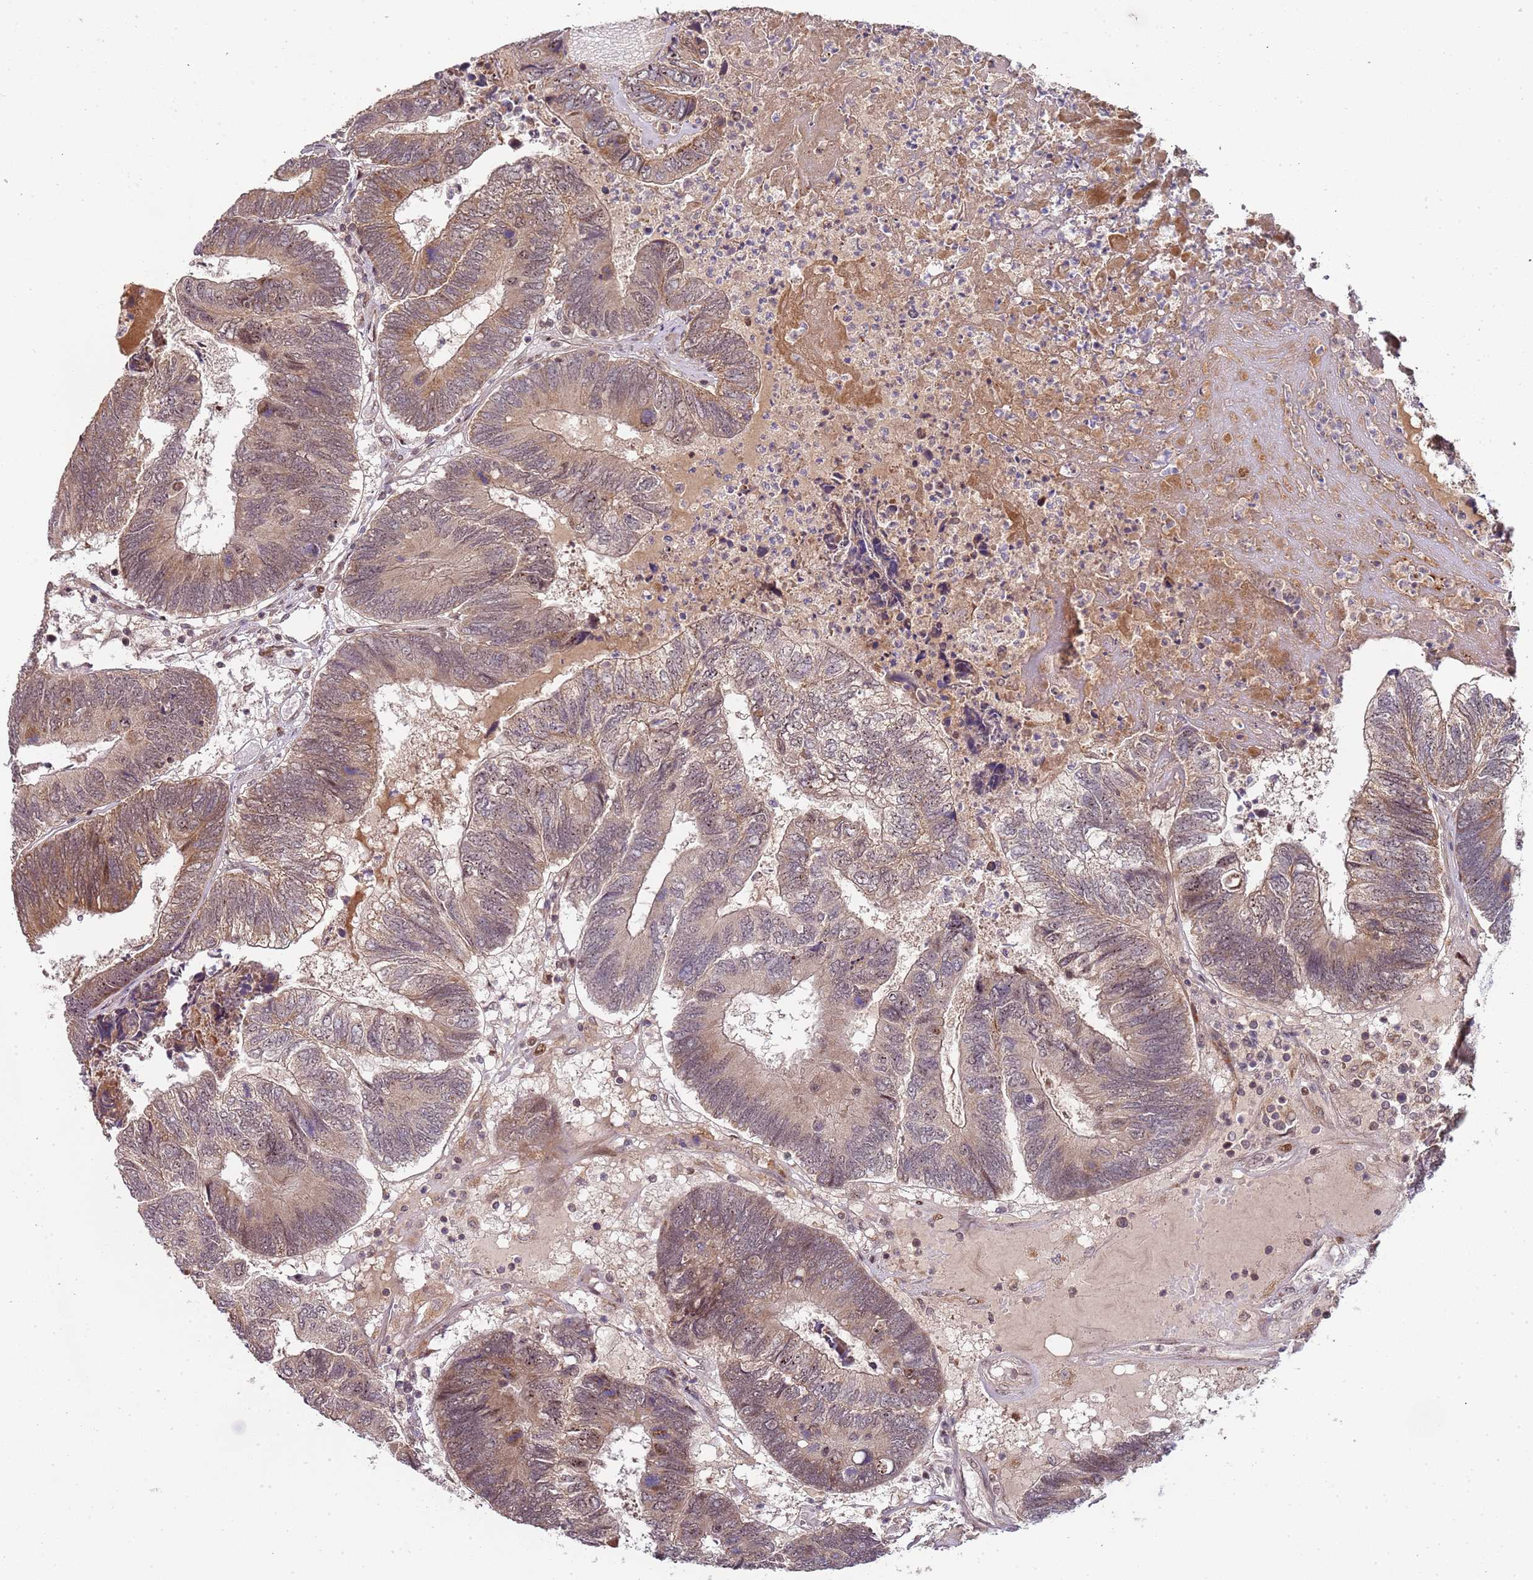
{"staining": {"intensity": "weak", "quantity": ">75%", "location": "cytoplasmic/membranous"}, "tissue": "colorectal cancer", "cell_type": "Tumor cells", "image_type": "cancer", "snomed": [{"axis": "morphology", "description": "Adenocarcinoma, NOS"}, {"axis": "topography", "description": "Colon"}], "caption": "Immunohistochemistry photomicrograph of neoplastic tissue: human colorectal adenocarcinoma stained using immunohistochemistry shows low levels of weak protein expression localized specifically in the cytoplasmic/membranous of tumor cells, appearing as a cytoplasmic/membranous brown color.", "gene": "EDC3", "patient": {"sex": "female", "age": 67}}